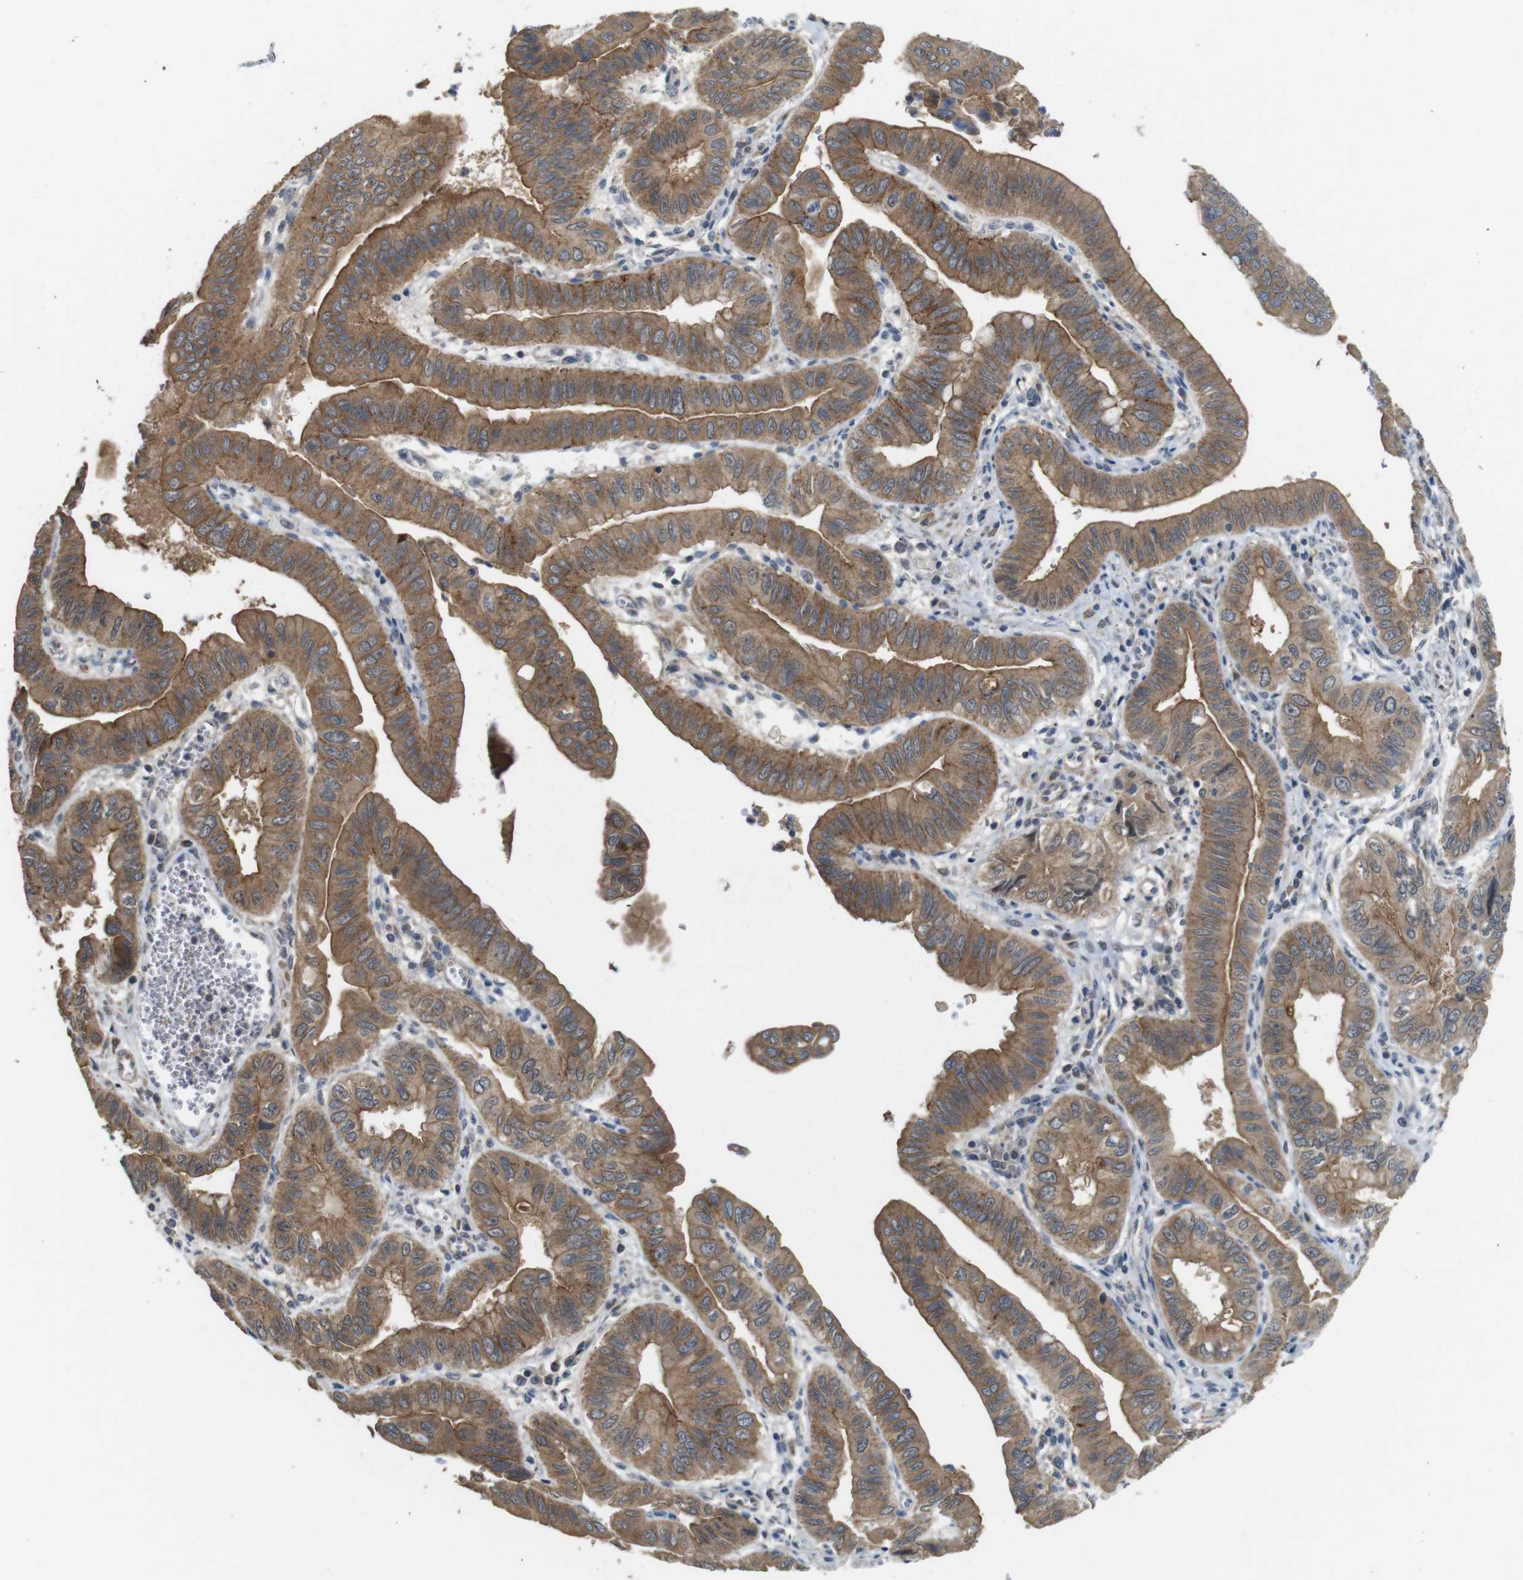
{"staining": {"intensity": "strong", "quantity": ">75%", "location": "cytoplasmic/membranous"}, "tissue": "pancreatic cancer", "cell_type": "Tumor cells", "image_type": "cancer", "snomed": [{"axis": "morphology", "description": "Normal tissue, NOS"}, {"axis": "topography", "description": "Lymph node"}], "caption": "Protein analysis of pancreatic cancer tissue displays strong cytoplasmic/membranous expression in approximately >75% of tumor cells. The protein is shown in brown color, while the nuclei are stained blue.", "gene": "CDC34", "patient": {"sex": "male", "age": 50}}